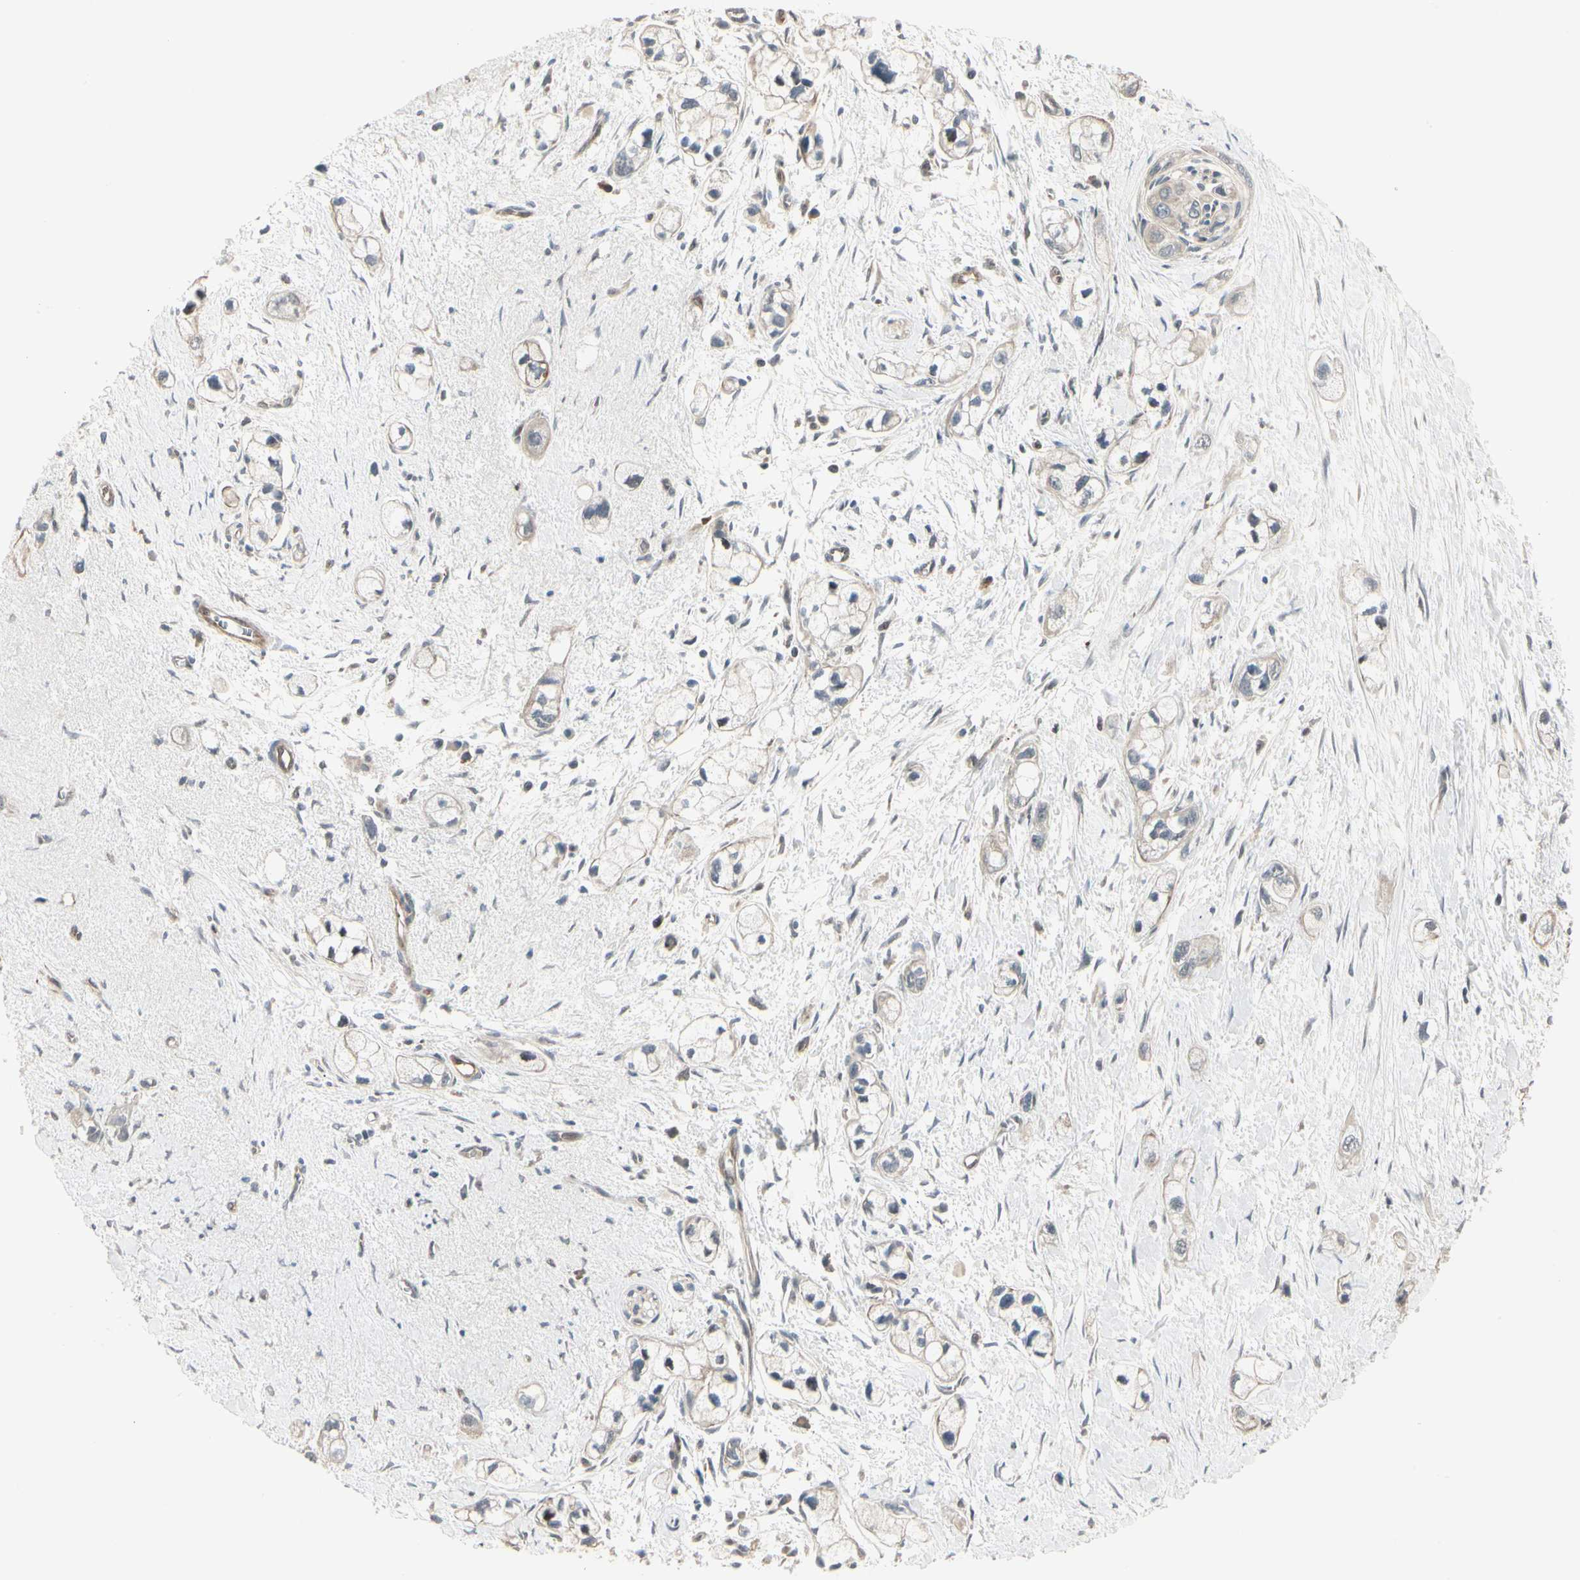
{"staining": {"intensity": "weak", "quantity": "25%-75%", "location": "cytoplasmic/membranous"}, "tissue": "pancreatic cancer", "cell_type": "Tumor cells", "image_type": "cancer", "snomed": [{"axis": "morphology", "description": "Adenocarcinoma, NOS"}, {"axis": "topography", "description": "Pancreas"}], "caption": "The micrograph demonstrates a brown stain indicating the presence of a protein in the cytoplasmic/membranous of tumor cells in adenocarcinoma (pancreatic). The staining is performed using DAB brown chromogen to label protein expression. The nuclei are counter-stained blue using hematoxylin.", "gene": "SVBP", "patient": {"sex": "male", "age": 74}}